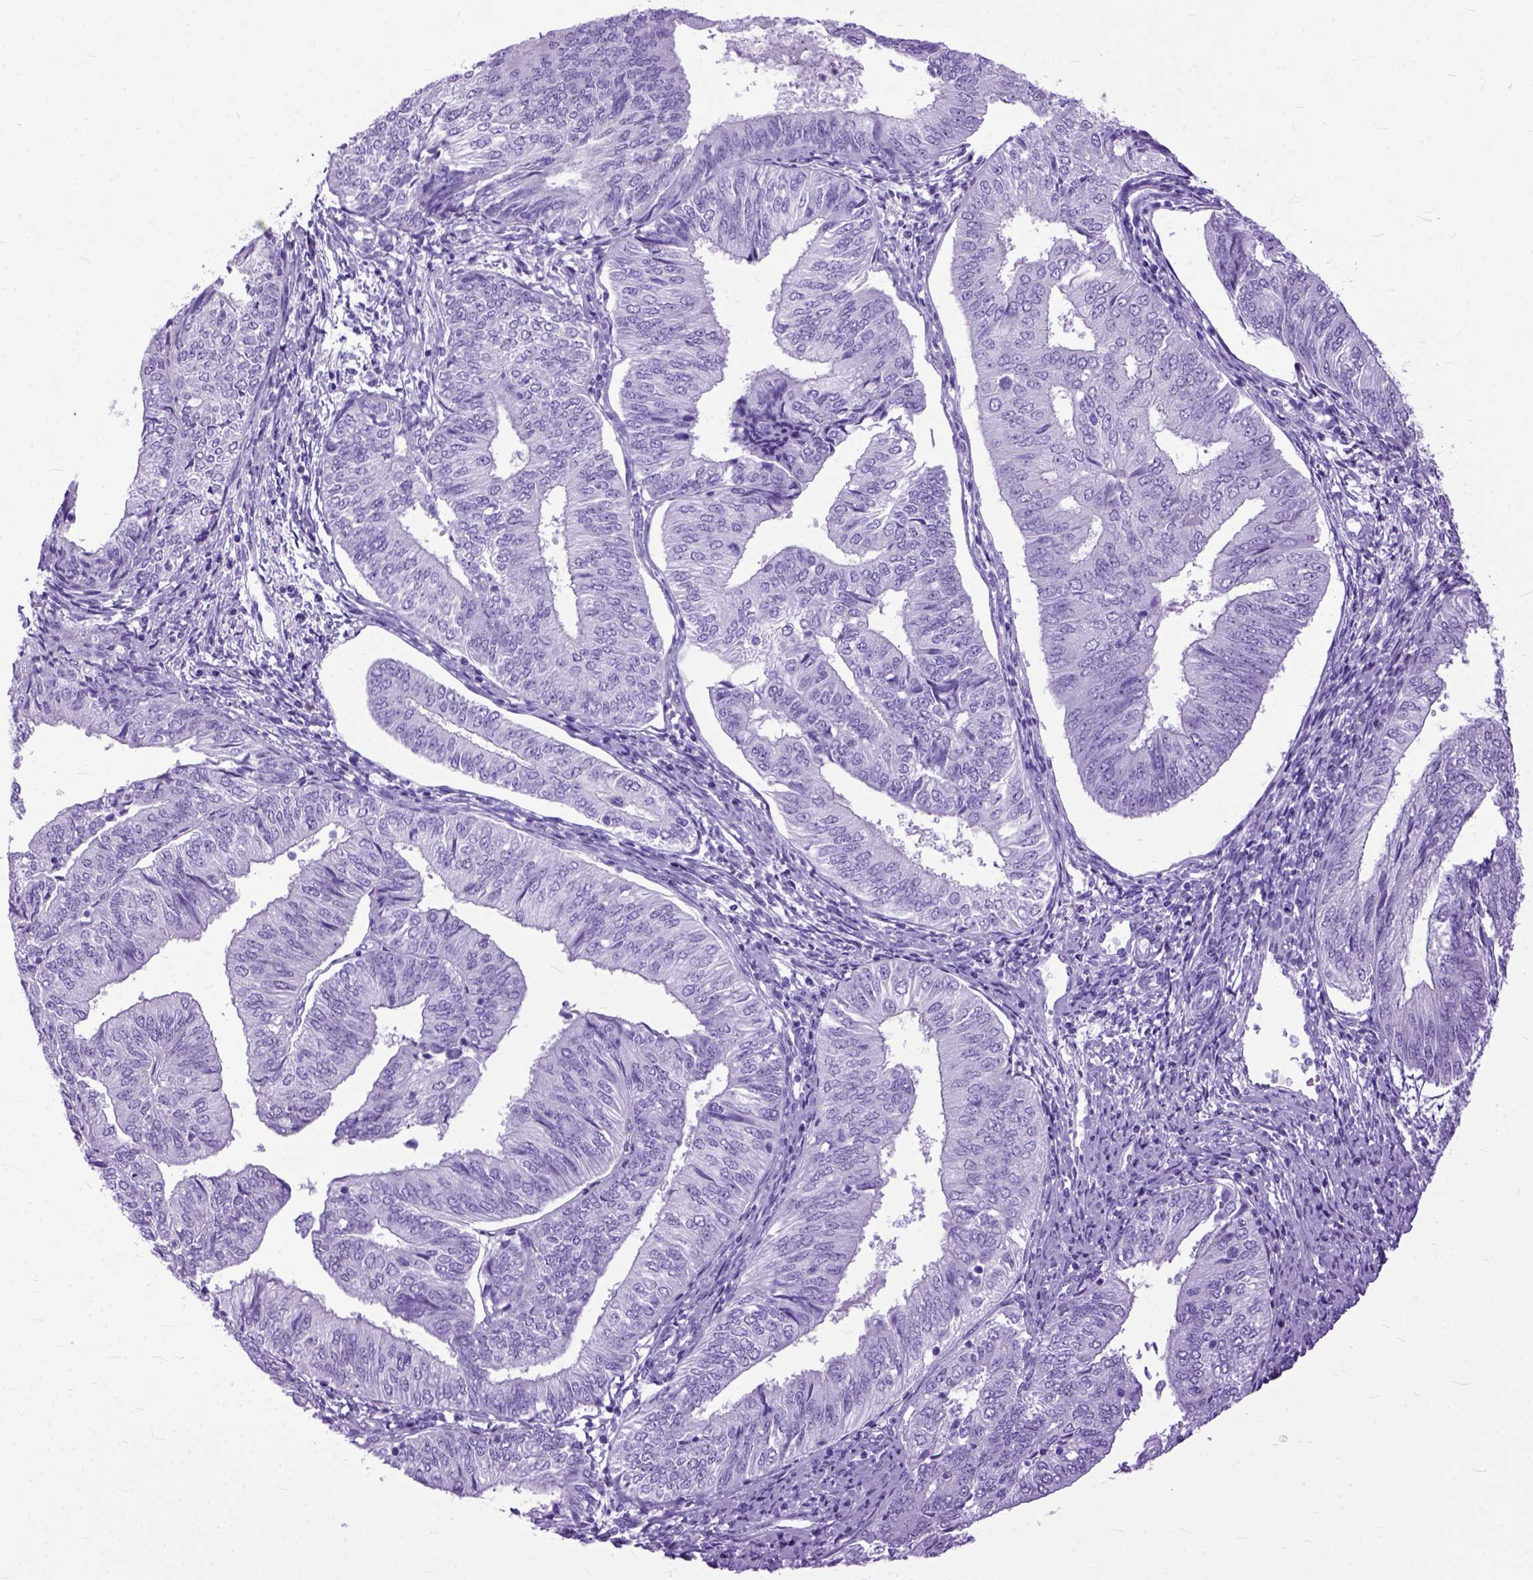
{"staining": {"intensity": "negative", "quantity": "none", "location": "none"}, "tissue": "endometrial cancer", "cell_type": "Tumor cells", "image_type": "cancer", "snomed": [{"axis": "morphology", "description": "Adenocarcinoma, NOS"}, {"axis": "topography", "description": "Endometrium"}], "caption": "Immunohistochemical staining of endometrial cancer (adenocarcinoma) displays no significant staining in tumor cells.", "gene": "GNGT1", "patient": {"sex": "female", "age": 58}}